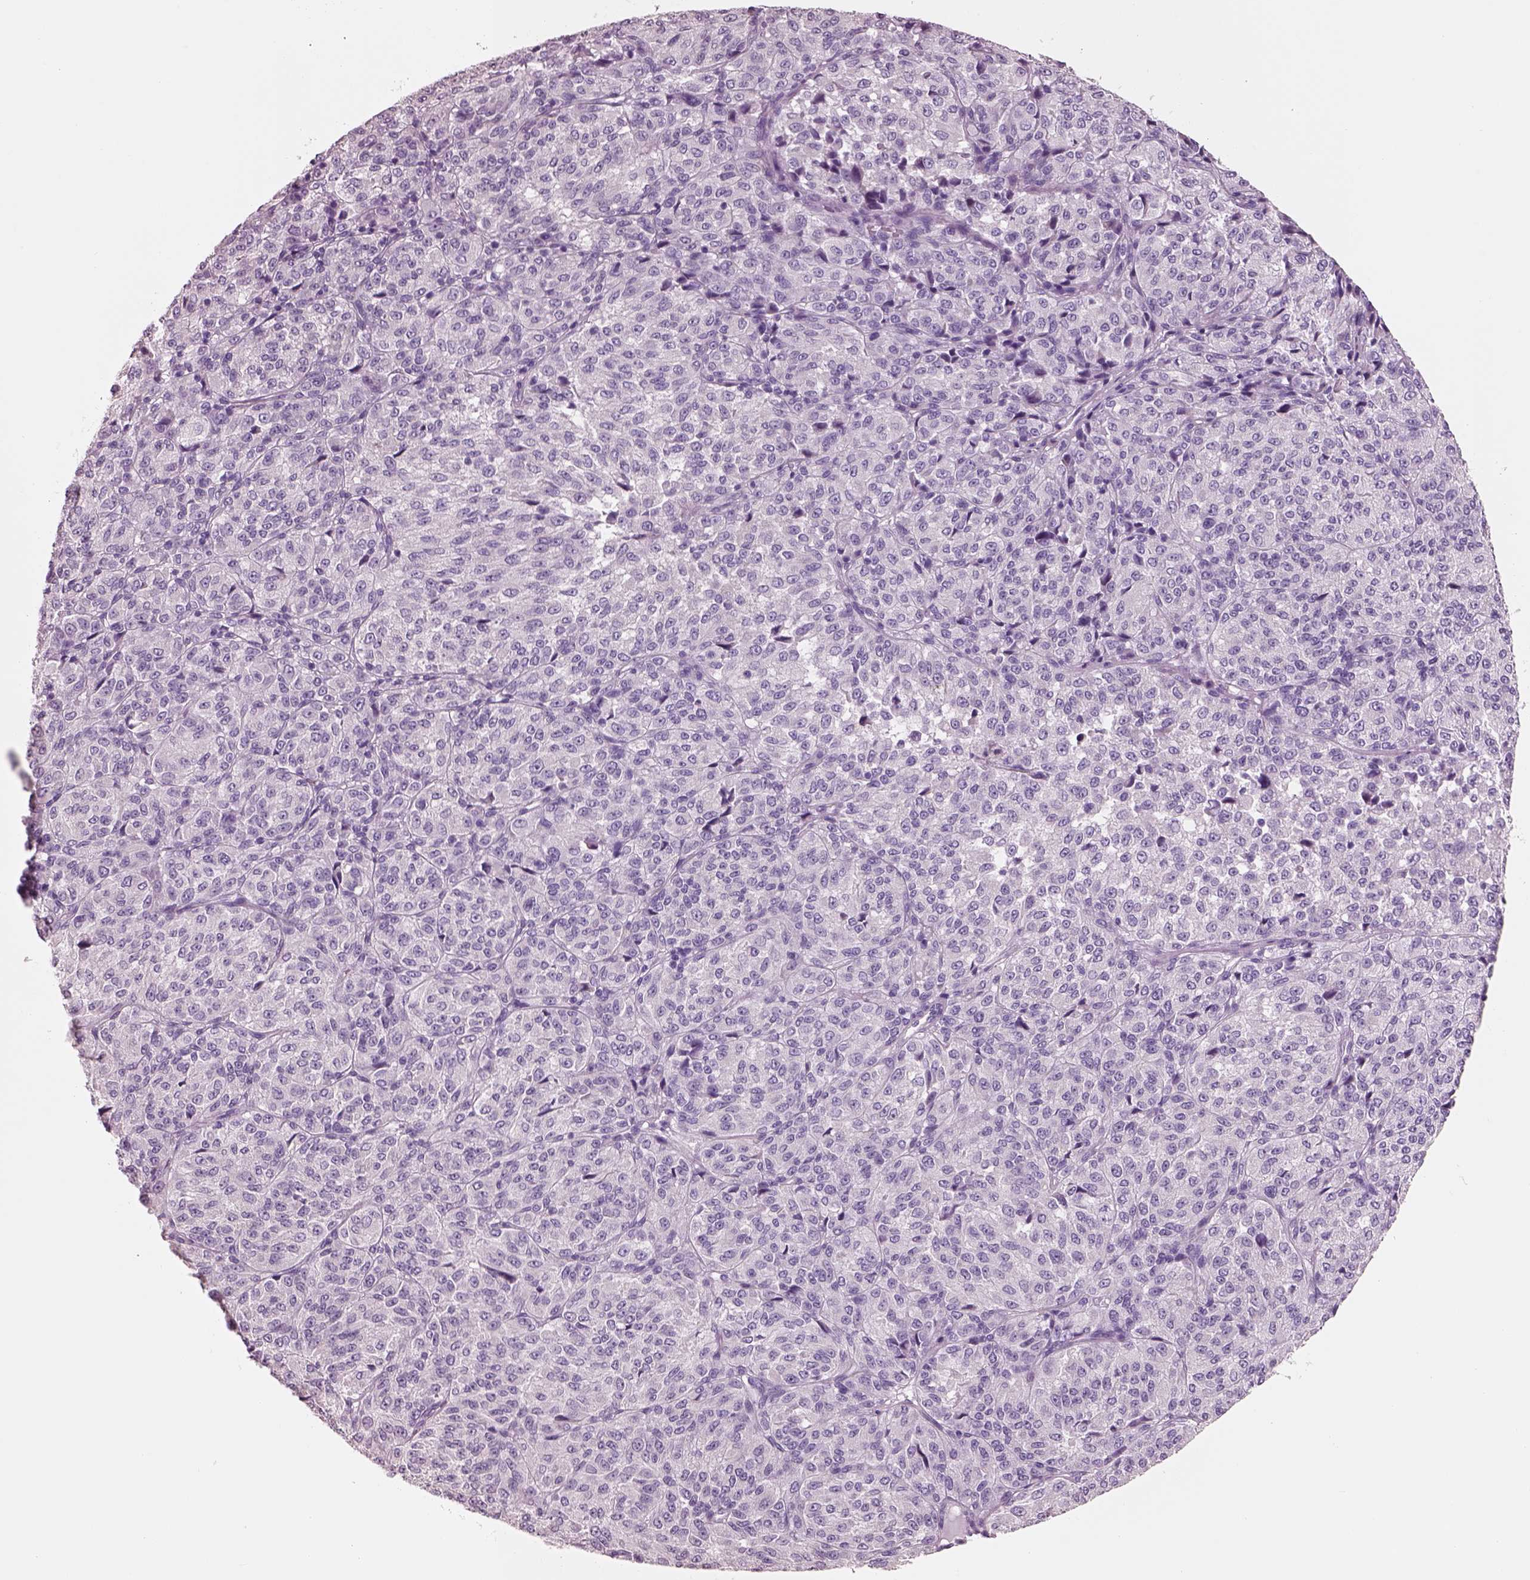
{"staining": {"intensity": "negative", "quantity": "none", "location": "none"}, "tissue": "melanoma", "cell_type": "Tumor cells", "image_type": "cancer", "snomed": [{"axis": "morphology", "description": "Malignant melanoma, Metastatic site"}, {"axis": "topography", "description": "Brain"}], "caption": "Protein analysis of malignant melanoma (metastatic site) displays no significant staining in tumor cells.", "gene": "PNOC", "patient": {"sex": "female", "age": 56}}